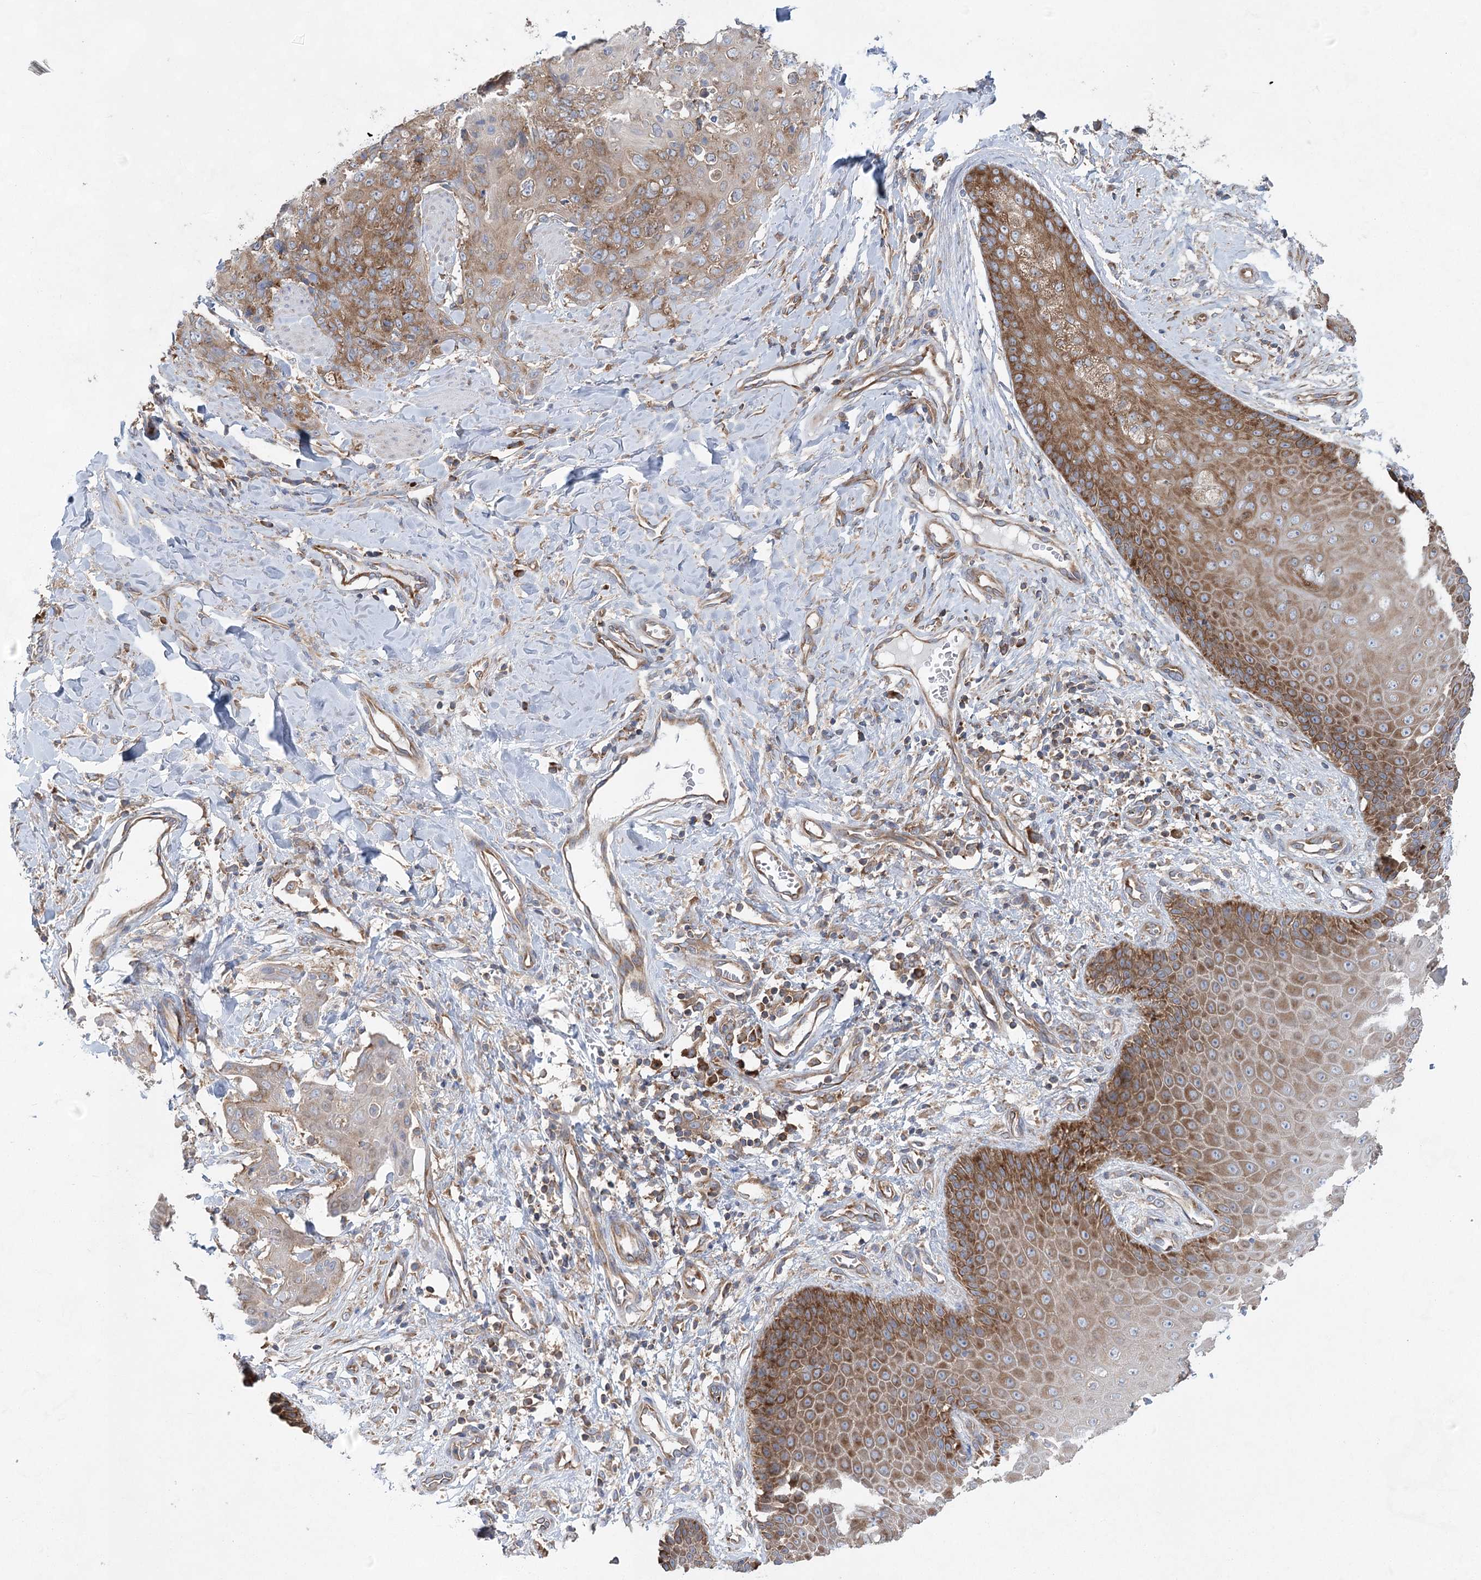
{"staining": {"intensity": "moderate", "quantity": ">75%", "location": "cytoplasmic/membranous"}, "tissue": "skin cancer", "cell_type": "Tumor cells", "image_type": "cancer", "snomed": [{"axis": "morphology", "description": "Squamous cell carcinoma, NOS"}, {"axis": "topography", "description": "Skin"}, {"axis": "topography", "description": "Vulva"}], "caption": "Tumor cells demonstrate medium levels of moderate cytoplasmic/membranous positivity in about >75% of cells in skin cancer. The staining was performed using DAB to visualize the protein expression in brown, while the nuclei were stained in blue with hematoxylin (Magnification: 20x).", "gene": "EIF3A", "patient": {"sex": "female", "age": 85}}